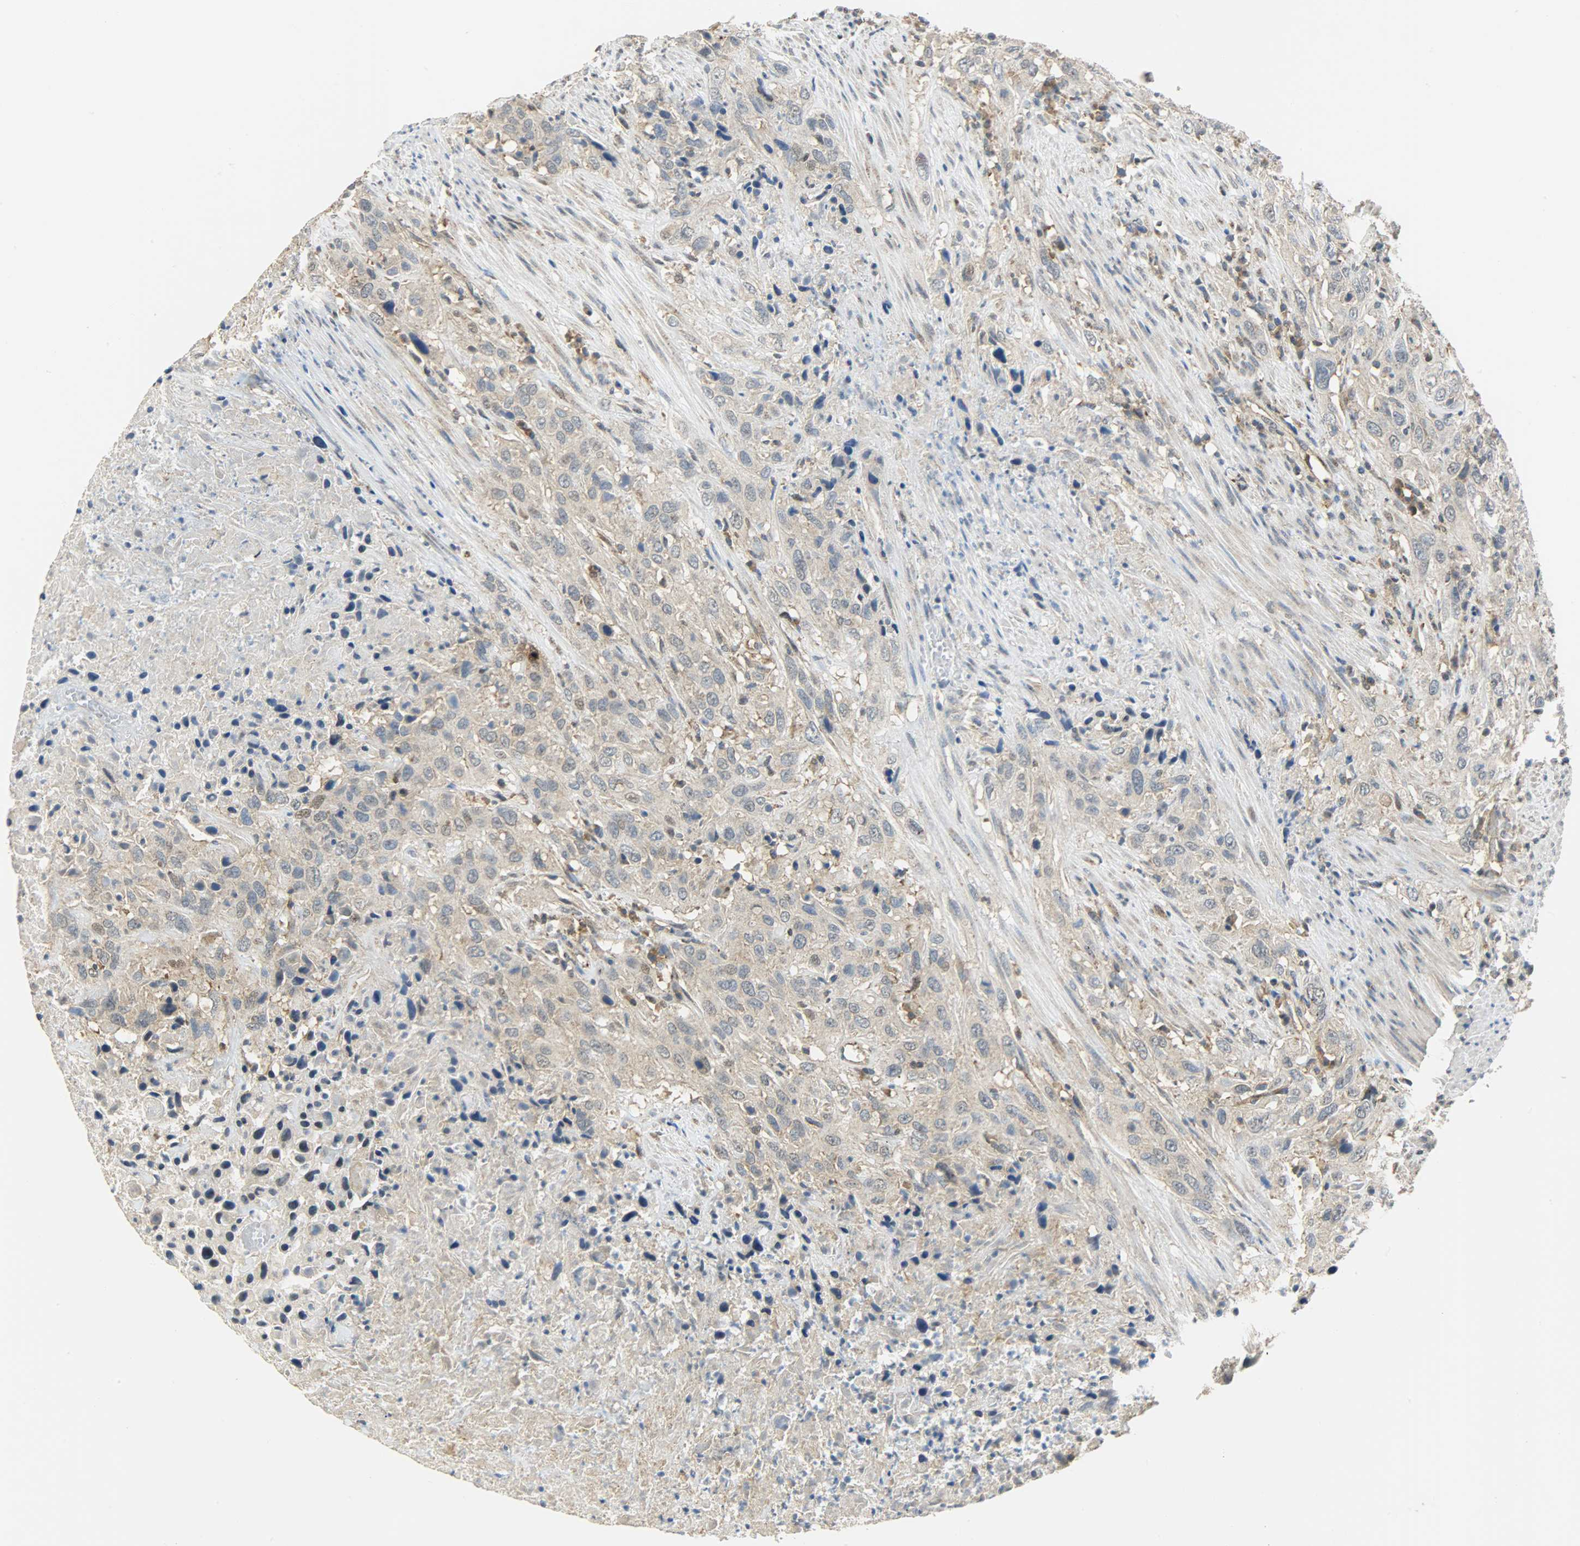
{"staining": {"intensity": "weak", "quantity": ">75%", "location": "cytoplasmic/membranous,nuclear"}, "tissue": "urothelial cancer", "cell_type": "Tumor cells", "image_type": "cancer", "snomed": [{"axis": "morphology", "description": "Urothelial carcinoma, High grade"}, {"axis": "topography", "description": "Urinary bladder"}], "caption": "DAB (3,3'-diaminobenzidine) immunohistochemical staining of human high-grade urothelial carcinoma shows weak cytoplasmic/membranous and nuclear protein positivity in approximately >75% of tumor cells. (IHC, brightfield microscopy, high magnification).", "gene": "GIT2", "patient": {"sex": "male", "age": 61}}